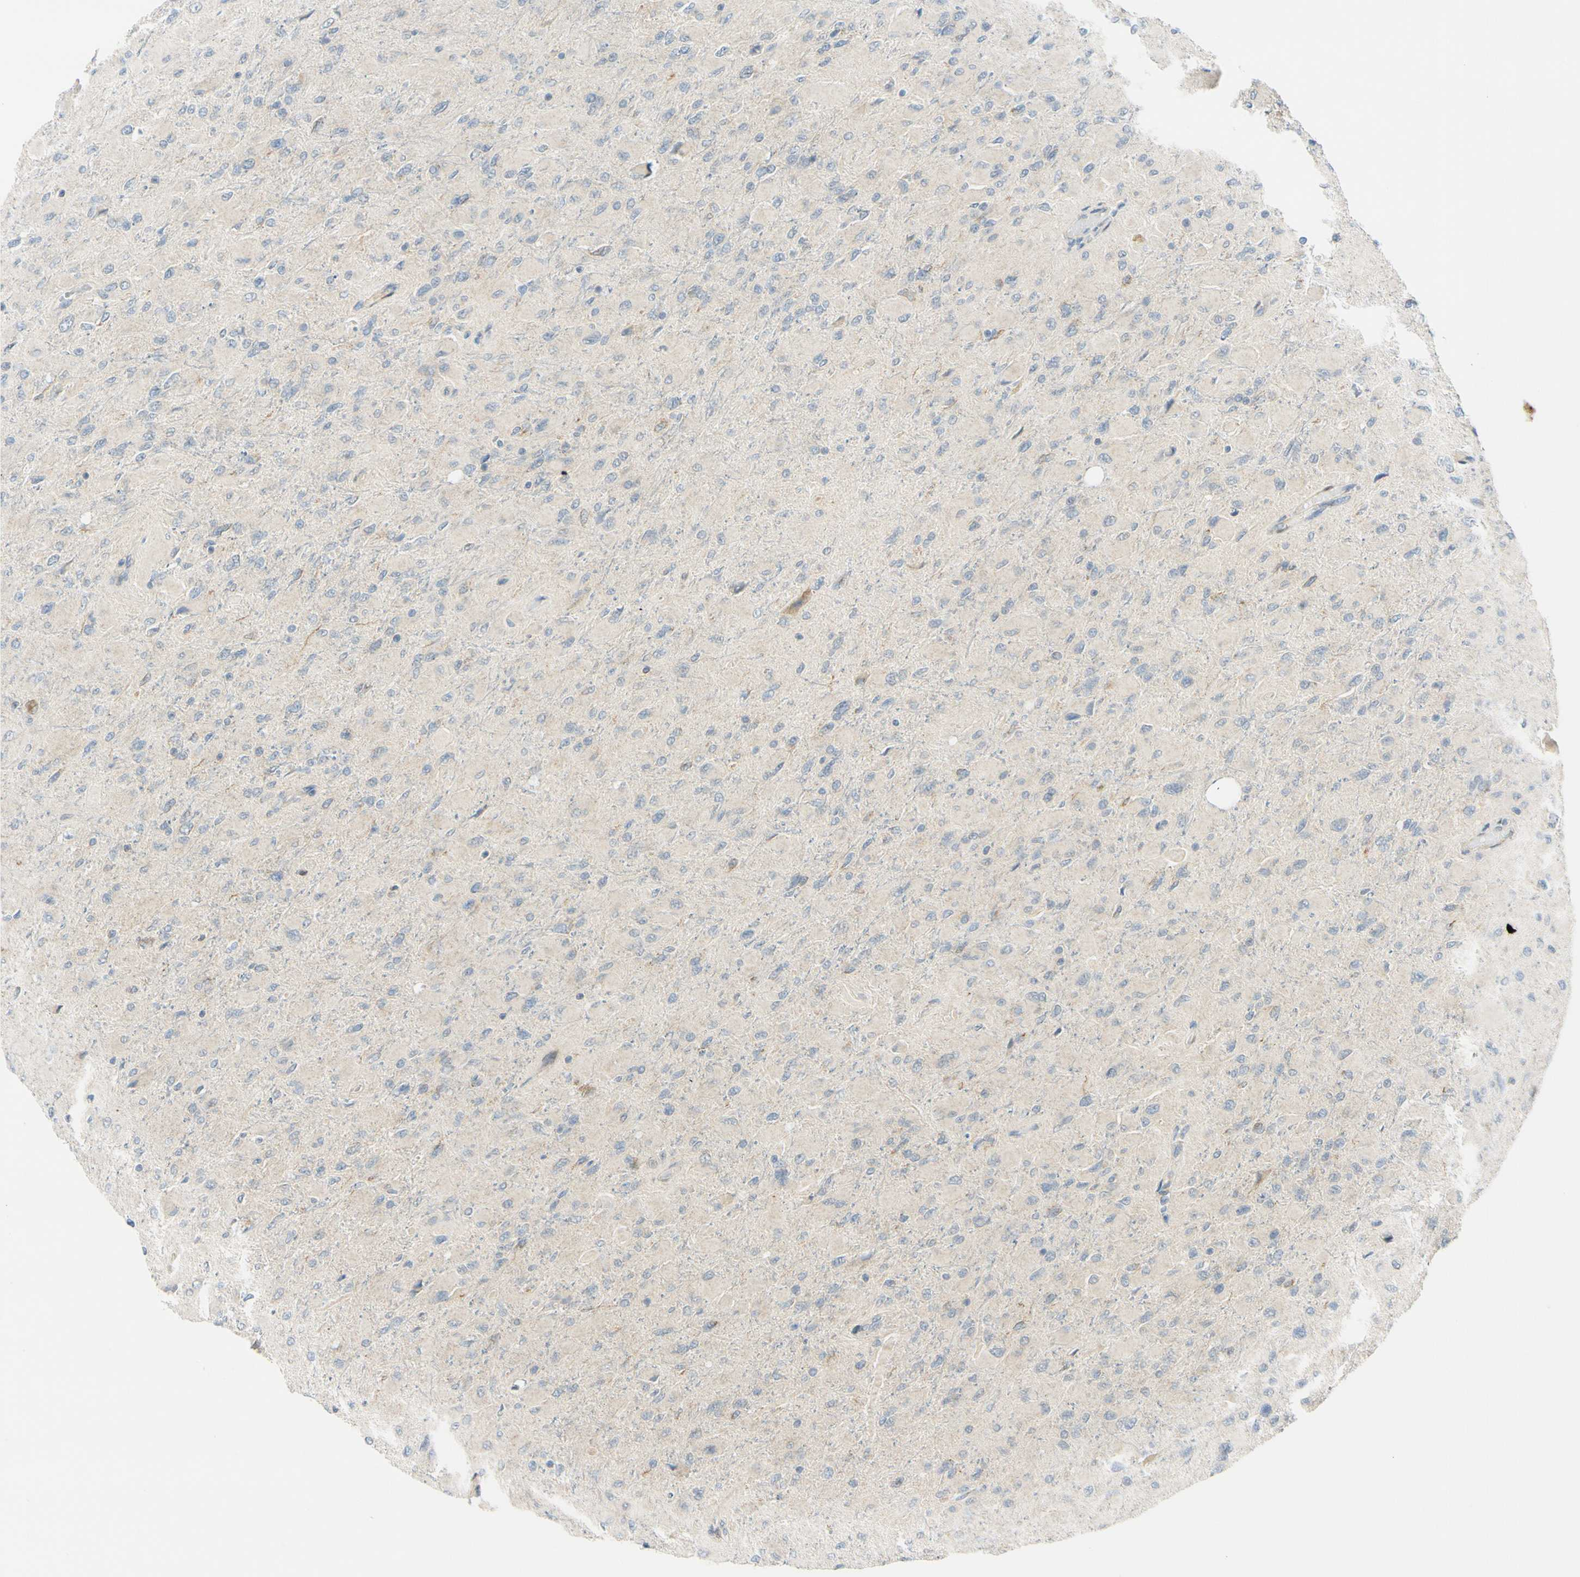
{"staining": {"intensity": "negative", "quantity": "none", "location": "none"}, "tissue": "glioma", "cell_type": "Tumor cells", "image_type": "cancer", "snomed": [{"axis": "morphology", "description": "Glioma, malignant, High grade"}, {"axis": "topography", "description": "Cerebral cortex"}], "caption": "The image displays no staining of tumor cells in malignant glioma (high-grade).", "gene": "FHL2", "patient": {"sex": "female", "age": 36}}